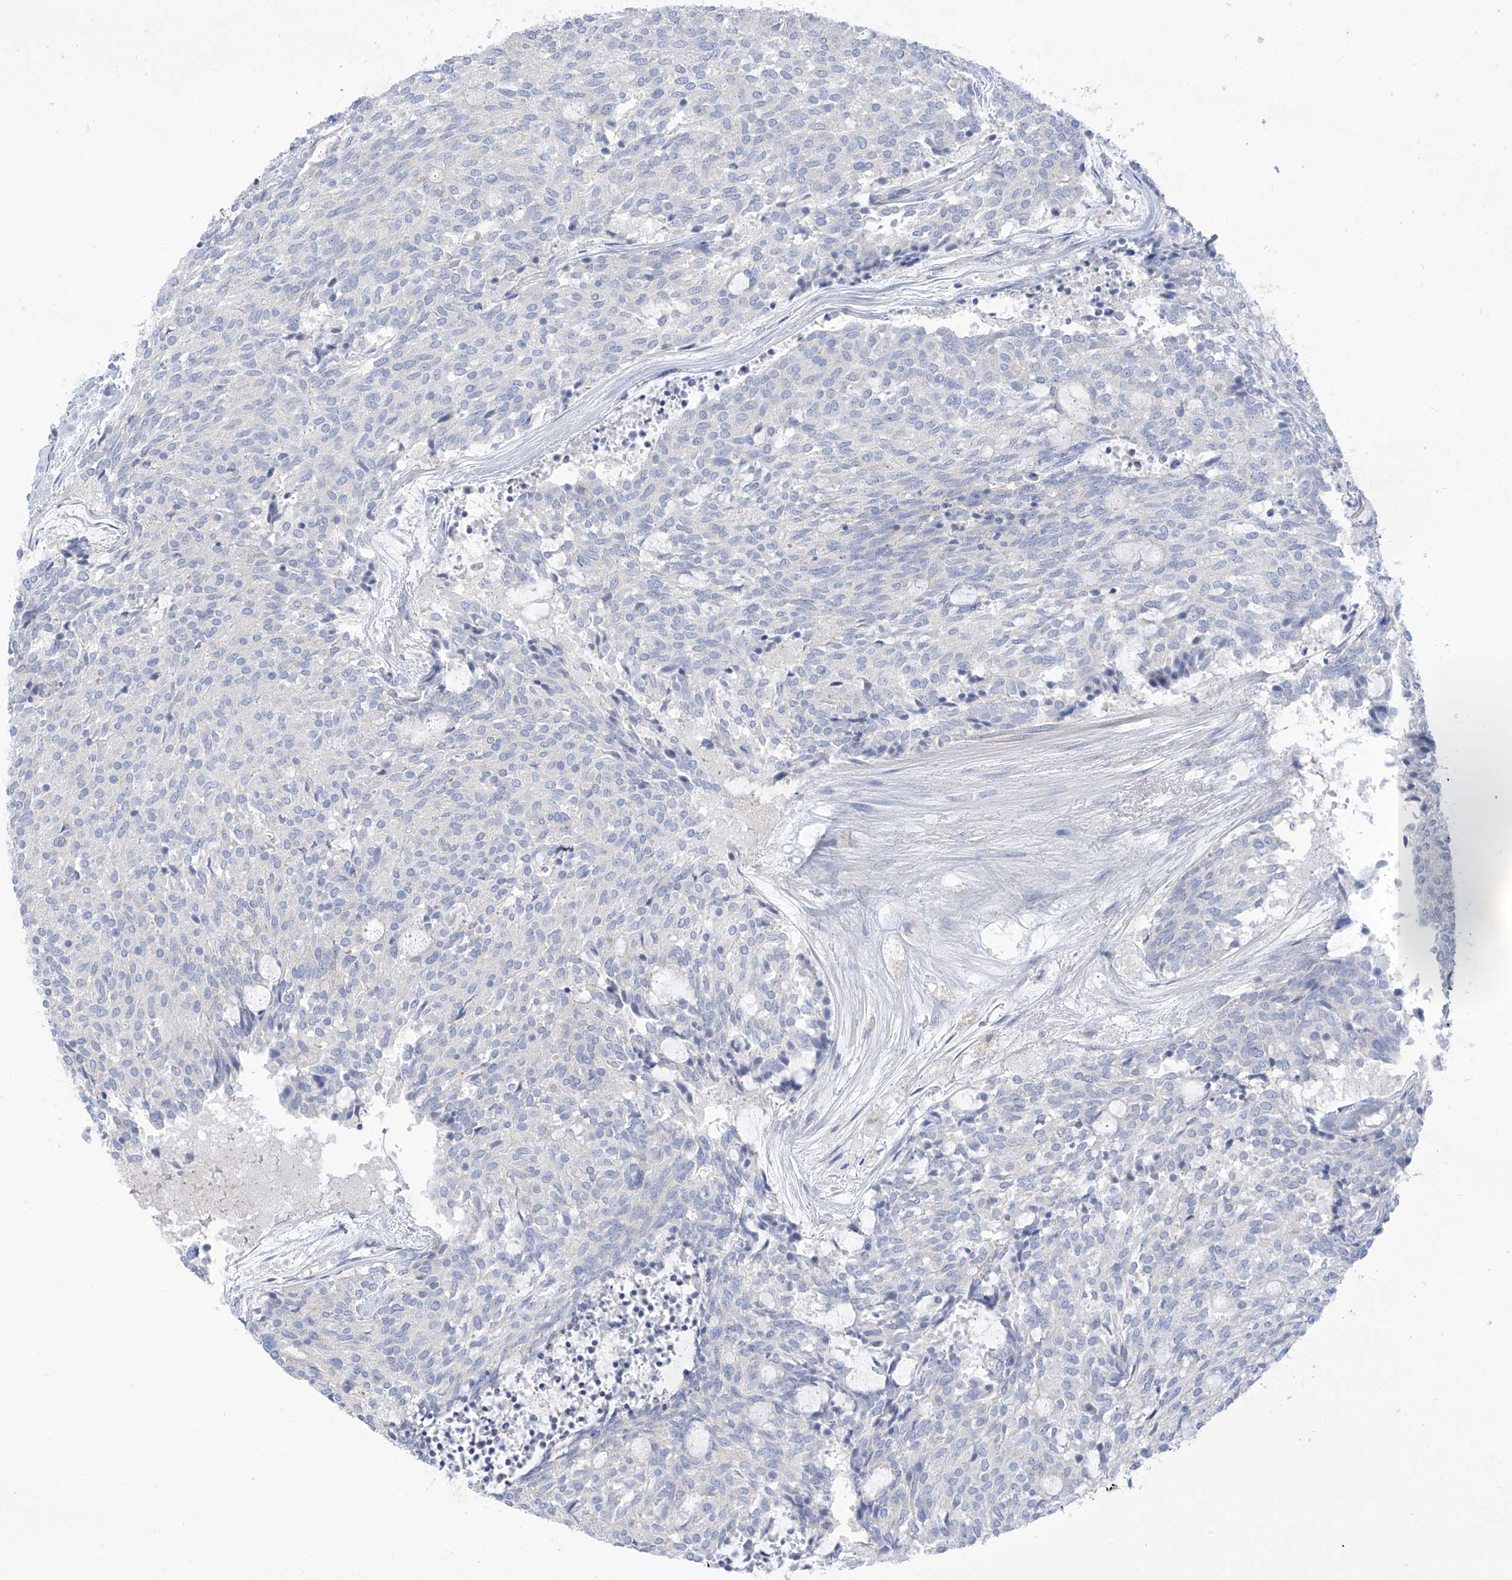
{"staining": {"intensity": "negative", "quantity": "none", "location": "none"}, "tissue": "carcinoid", "cell_type": "Tumor cells", "image_type": "cancer", "snomed": [{"axis": "morphology", "description": "Carcinoid, malignant, NOS"}, {"axis": "topography", "description": "Pancreas"}], "caption": "A high-resolution micrograph shows IHC staining of carcinoid, which demonstrates no significant staining in tumor cells.", "gene": "FABP2", "patient": {"sex": "female", "age": 54}}